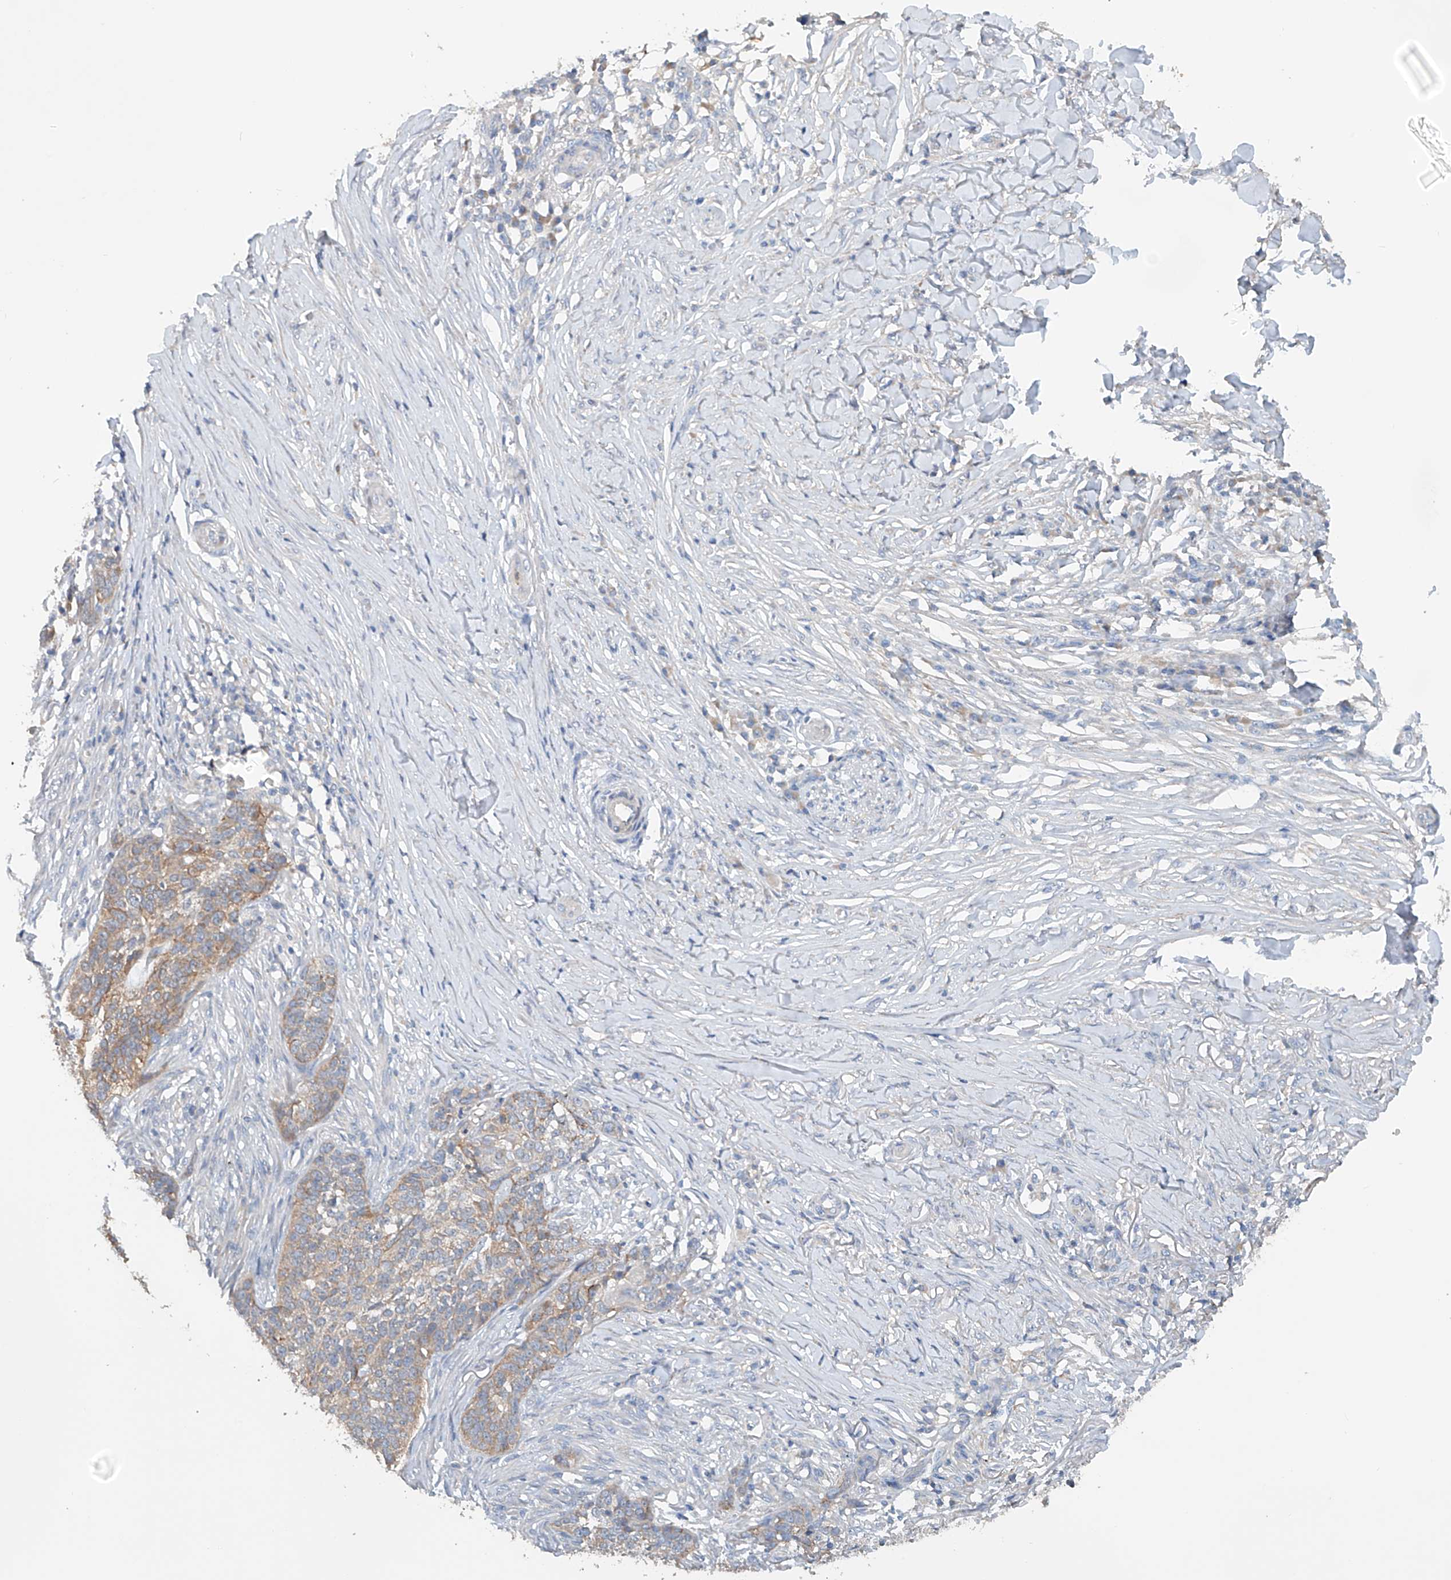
{"staining": {"intensity": "moderate", "quantity": ">75%", "location": "cytoplasmic/membranous"}, "tissue": "skin cancer", "cell_type": "Tumor cells", "image_type": "cancer", "snomed": [{"axis": "morphology", "description": "Basal cell carcinoma"}, {"axis": "topography", "description": "Skin"}], "caption": "Human skin cancer stained with a brown dye demonstrates moderate cytoplasmic/membranous positive positivity in approximately >75% of tumor cells.", "gene": "GPC4", "patient": {"sex": "male", "age": 85}}